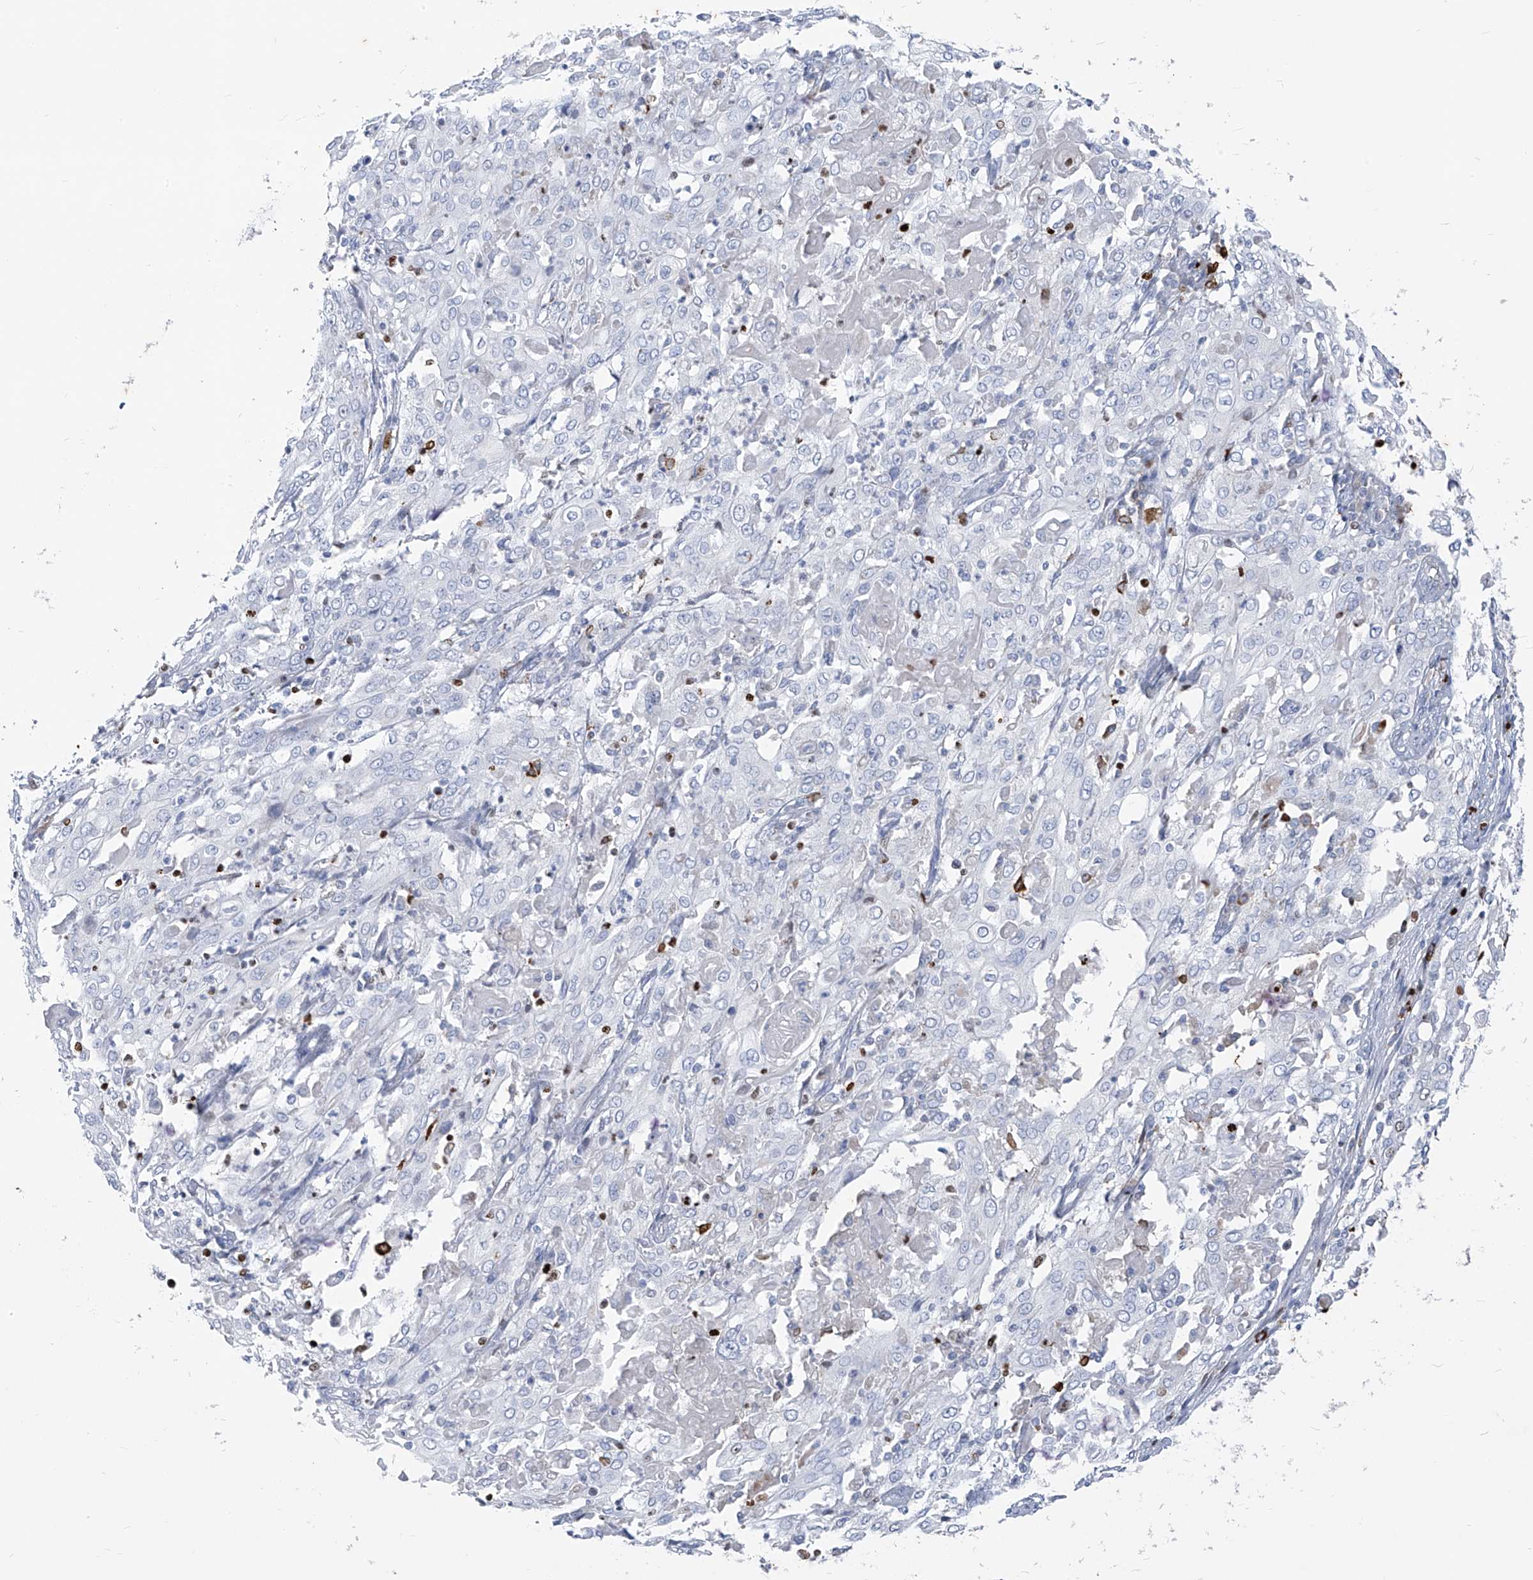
{"staining": {"intensity": "negative", "quantity": "none", "location": "none"}, "tissue": "cervical cancer", "cell_type": "Tumor cells", "image_type": "cancer", "snomed": [{"axis": "morphology", "description": "Squamous cell carcinoma, NOS"}, {"axis": "topography", "description": "Cervix"}], "caption": "Photomicrograph shows no significant protein expression in tumor cells of cervical squamous cell carcinoma.", "gene": "CX3CR1", "patient": {"sex": "female", "age": 39}}